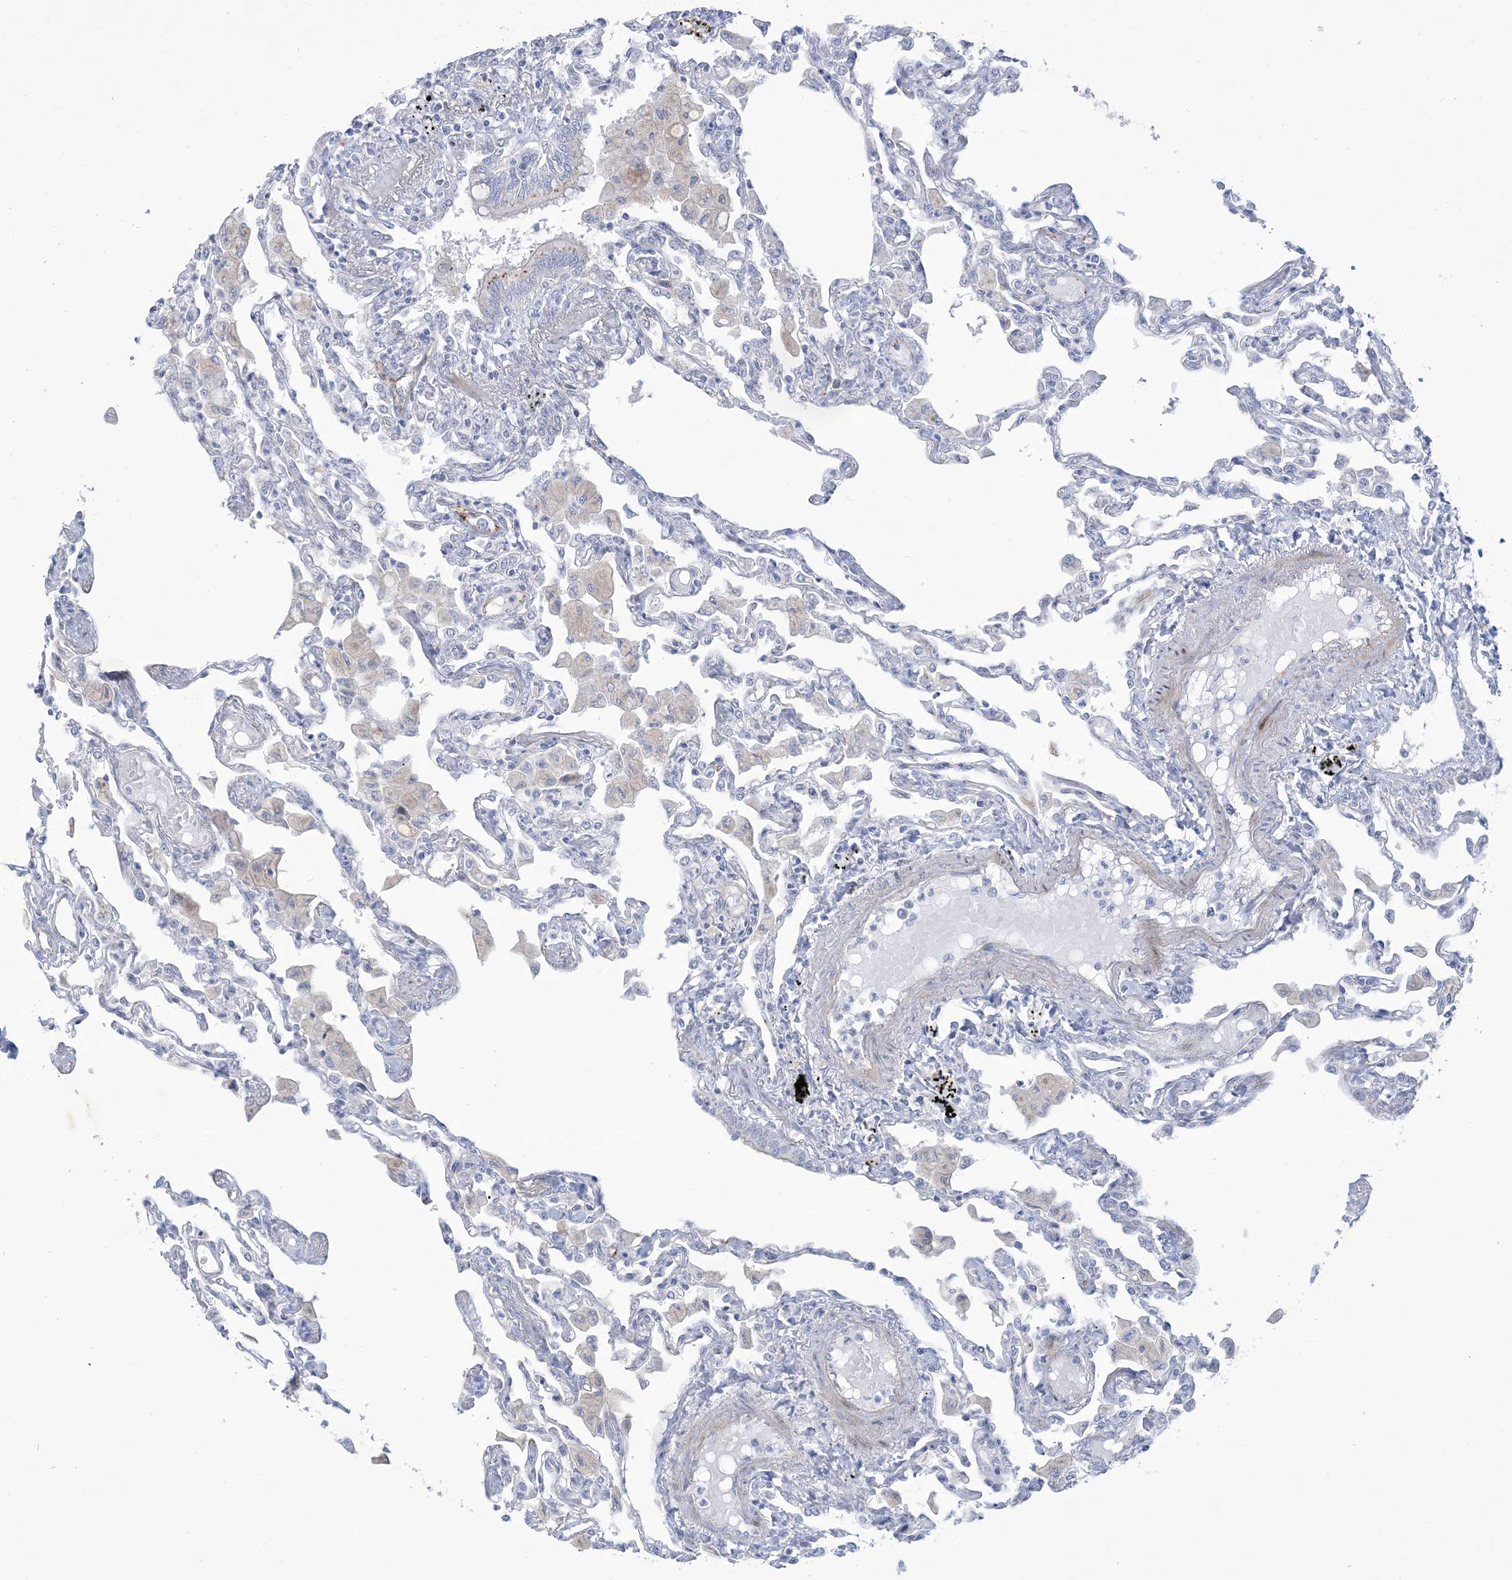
{"staining": {"intensity": "negative", "quantity": "none", "location": "none"}, "tissue": "lung", "cell_type": "Alveolar cells", "image_type": "normal", "snomed": [{"axis": "morphology", "description": "Normal tissue, NOS"}, {"axis": "topography", "description": "Bronchus"}, {"axis": "topography", "description": "Lung"}], "caption": "IHC micrograph of benign human lung stained for a protein (brown), which demonstrates no staining in alveolar cells.", "gene": "B3GNT7", "patient": {"sex": "female", "age": 49}}